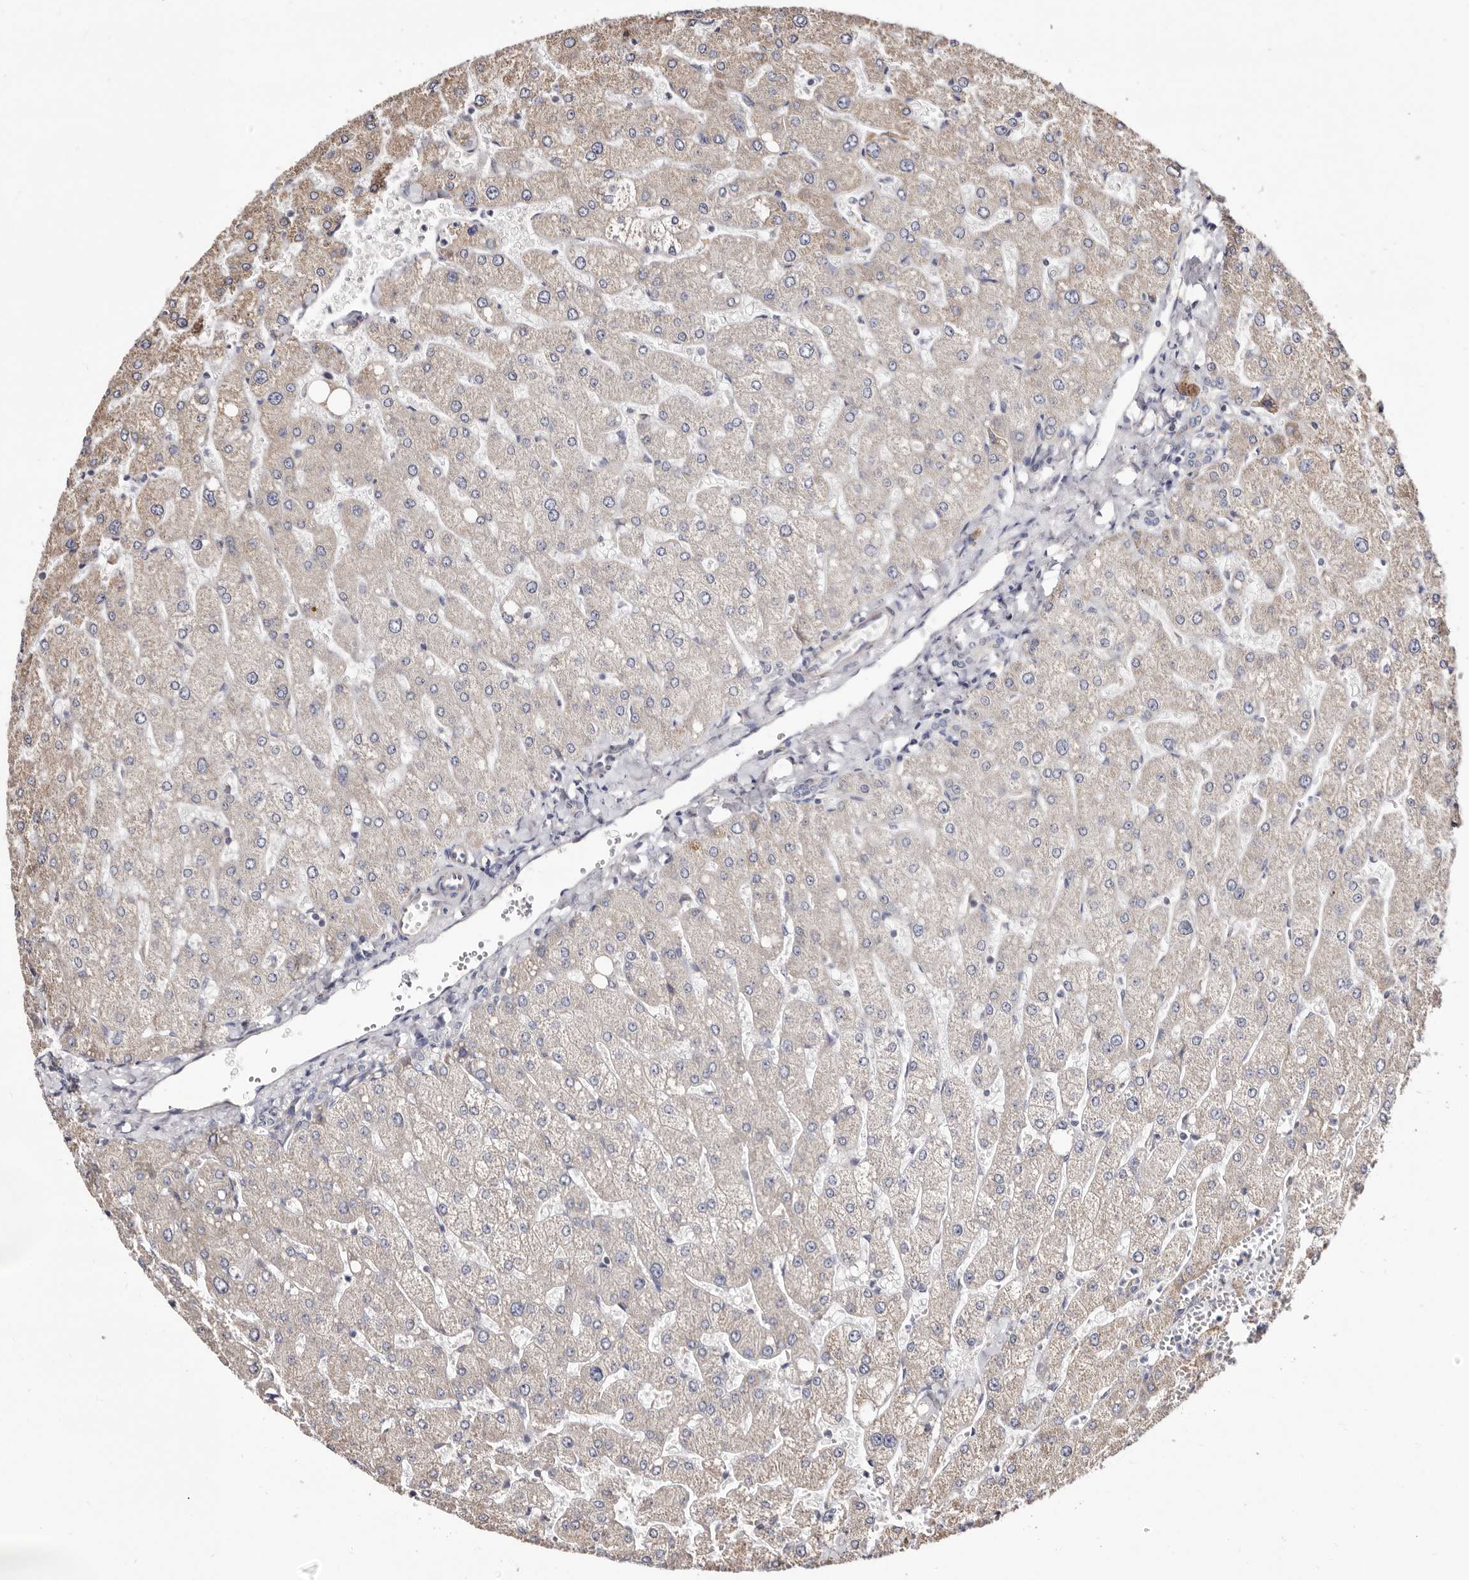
{"staining": {"intensity": "negative", "quantity": "none", "location": "none"}, "tissue": "liver", "cell_type": "Cholangiocytes", "image_type": "normal", "snomed": [{"axis": "morphology", "description": "Normal tissue, NOS"}, {"axis": "topography", "description": "Liver"}], "caption": "Immunohistochemistry (IHC) micrograph of normal liver: human liver stained with DAB (3,3'-diaminobenzidine) exhibits no significant protein staining in cholangiocytes. (Stains: DAB immunohistochemistry with hematoxylin counter stain, Microscopy: brightfield microscopy at high magnification).", "gene": "LUZP1", "patient": {"sex": "male", "age": 55}}